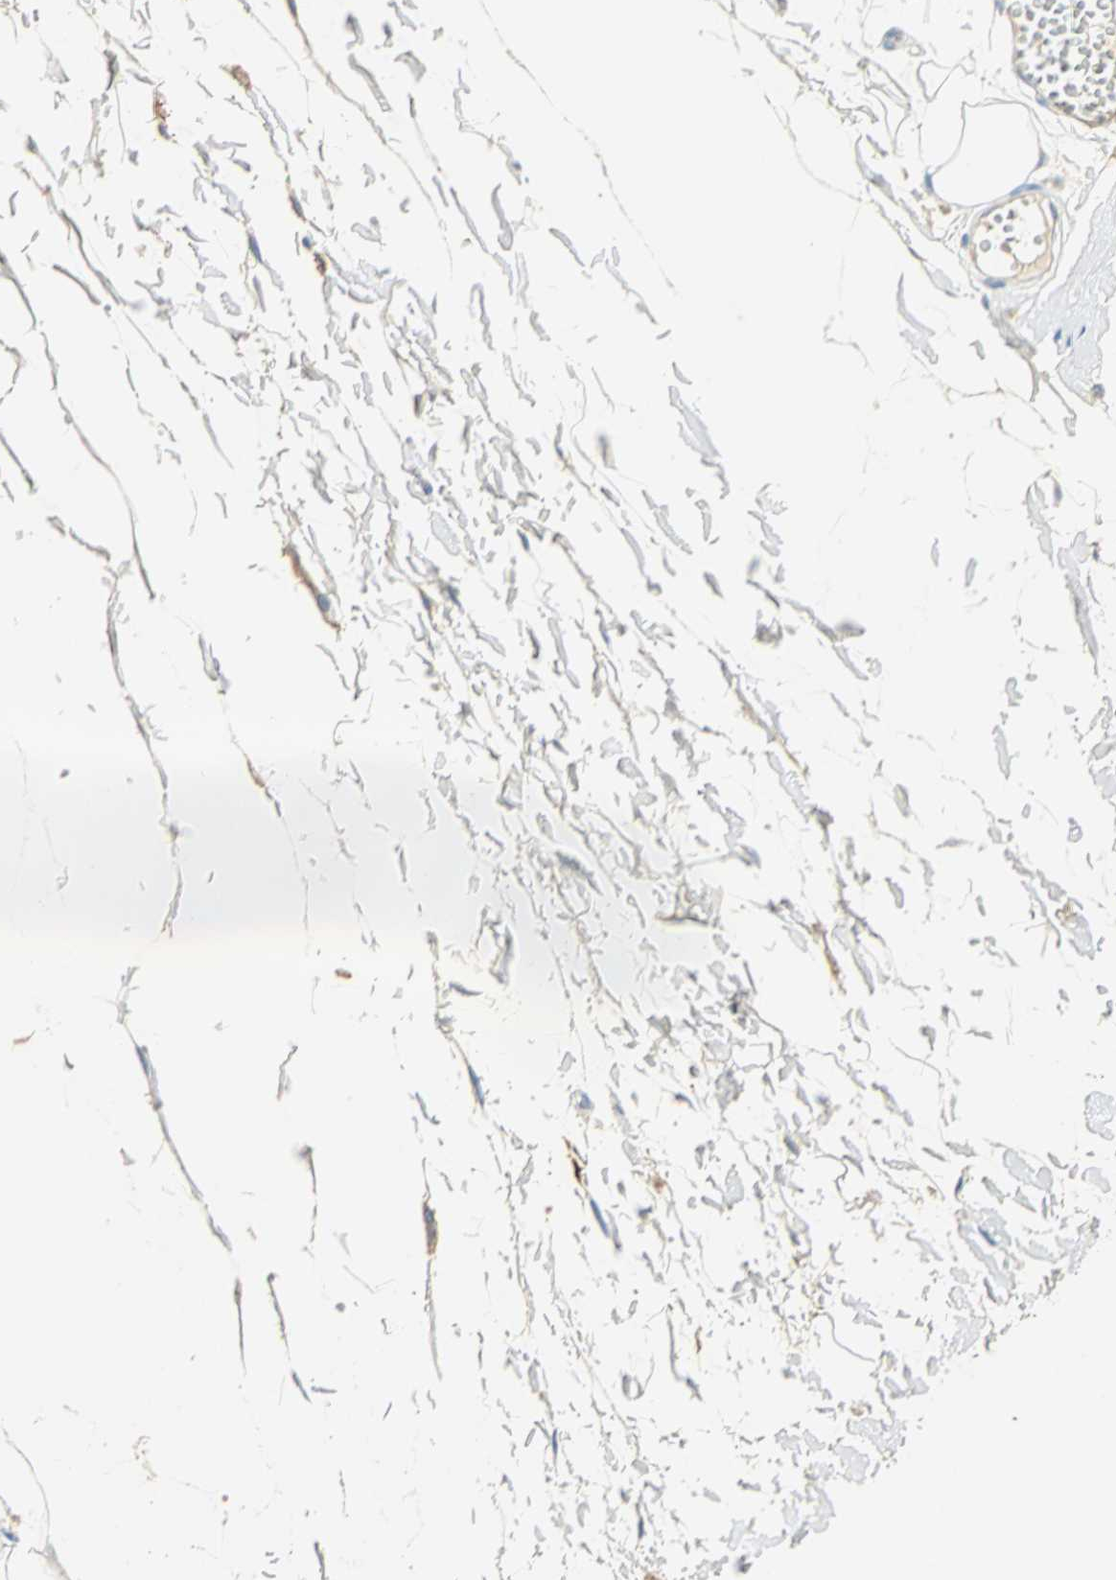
{"staining": {"intensity": "negative", "quantity": "none", "location": "none"}, "tissue": "adipose tissue", "cell_type": "Adipocytes", "image_type": "normal", "snomed": [{"axis": "morphology", "description": "Normal tissue, NOS"}, {"axis": "morphology", "description": "Inflammation, NOS"}, {"axis": "topography", "description": "Vascular tissue"}, {"axis": "topography", "description": "Salivary gland"}], "caption": "Adipose tissue was stained to show a protein in brown. There is no significant expression in adipocytes. The staining was performed using DAB (3,3'-diaminobenzidine) to visualize the protein expression in brown, while the nuclei were stained in blue with hematoxylin (Magnification: 20x).", "gene": "ANXA4", "patient": {"sex": "female", "age": 75}}